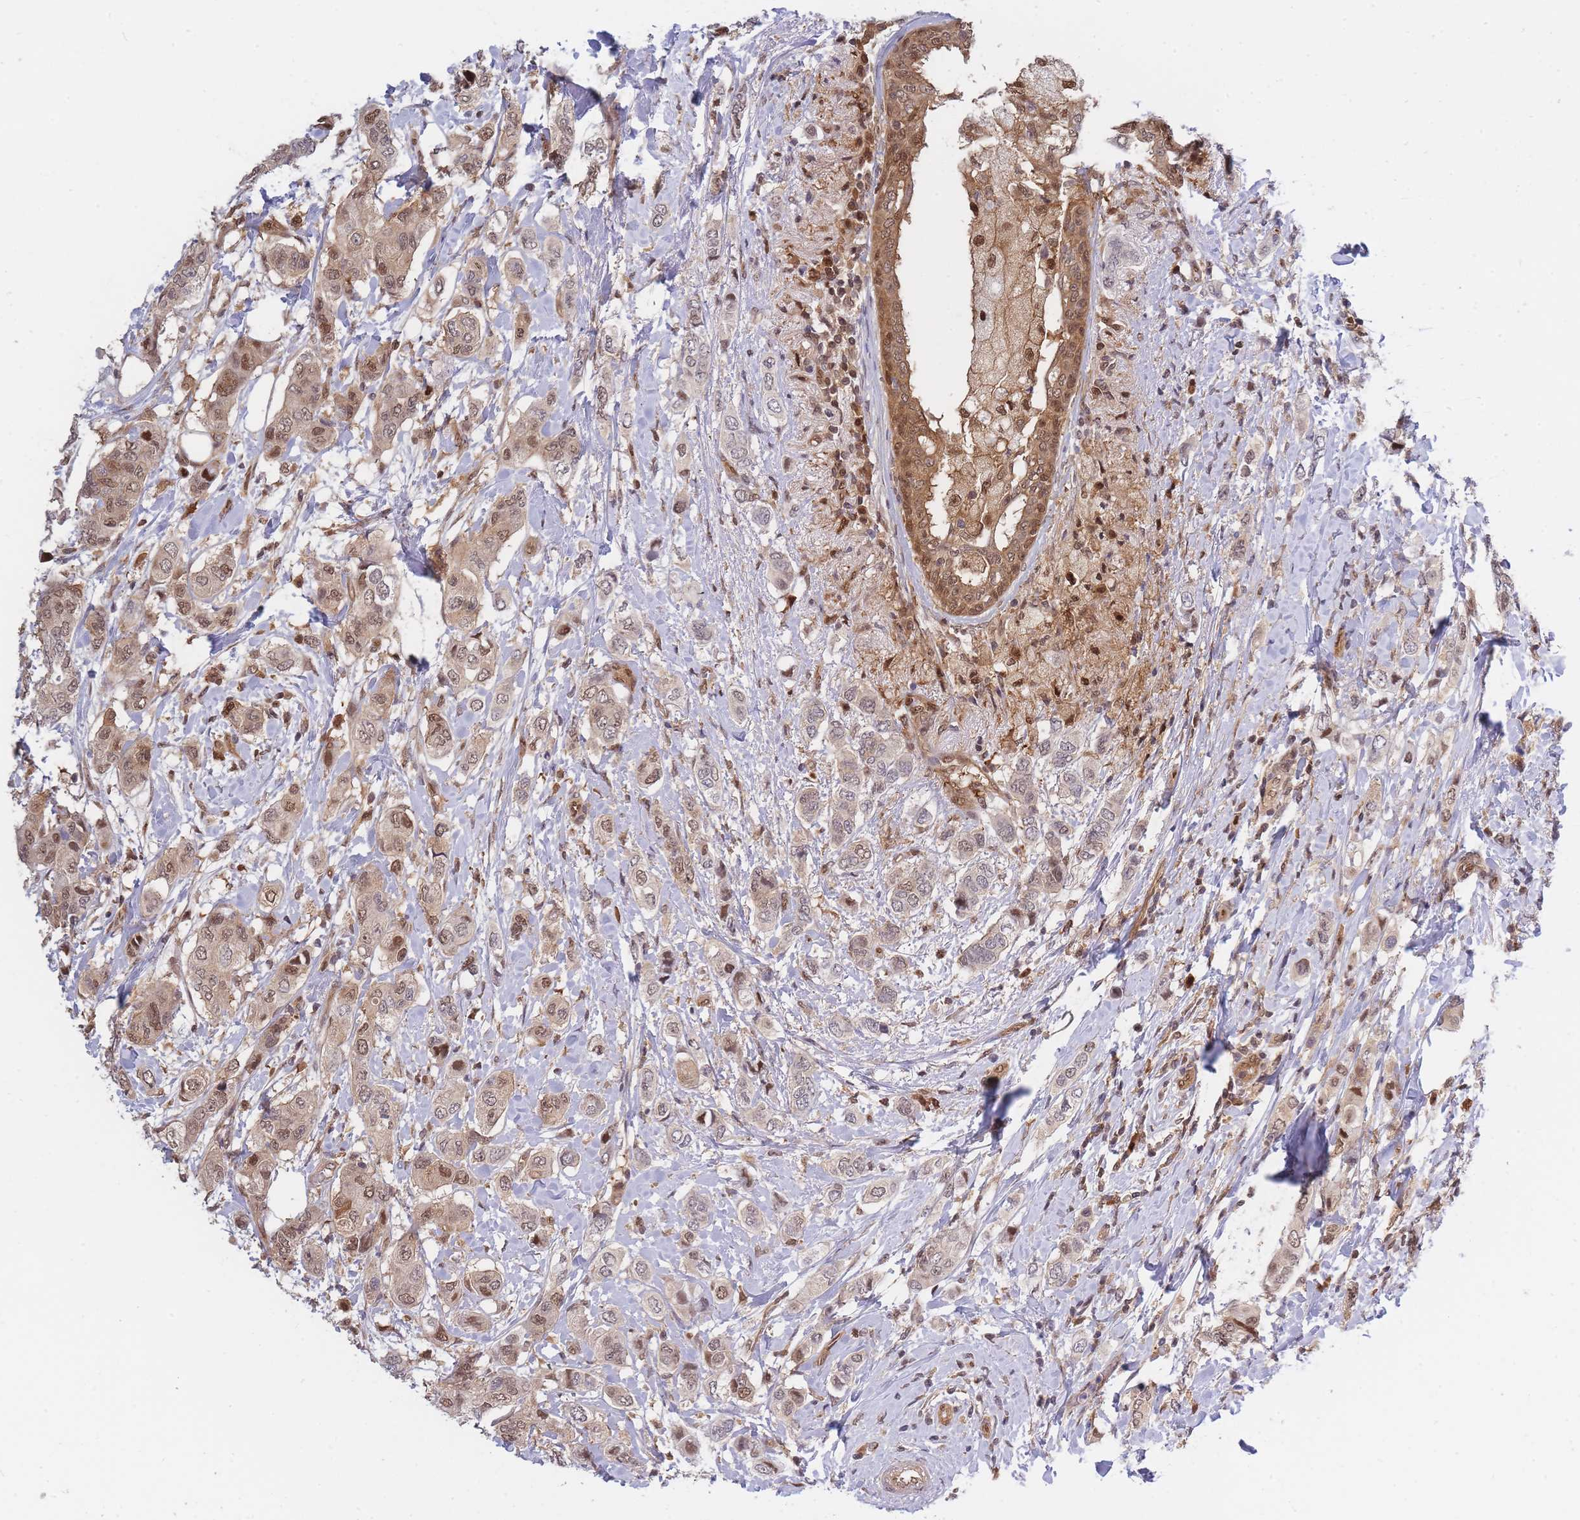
{"staining": {"intensity": "moderate", "quantity": "25%-75%", "location": "nuclear"}, "tissue": "breast cancer", "cell_type": "Tumor cells", "image_type": "cancer", "snomed": [{"axis": "morphology", "description": "Lobular carcinoma"}, {"axis": "topography", "description": "Breast"}], "caption": "Lobular carcinoma (breast) was stained to show a protein in brown. There is medium levels of moderate nuclear staining in about 25%-75% of tumor cells. Immunohistochemistry stains the protein in brown and the nuclei are stained blue.", "gene": "NSFL1C", "patient": {"sex": "female", "age": 51}}